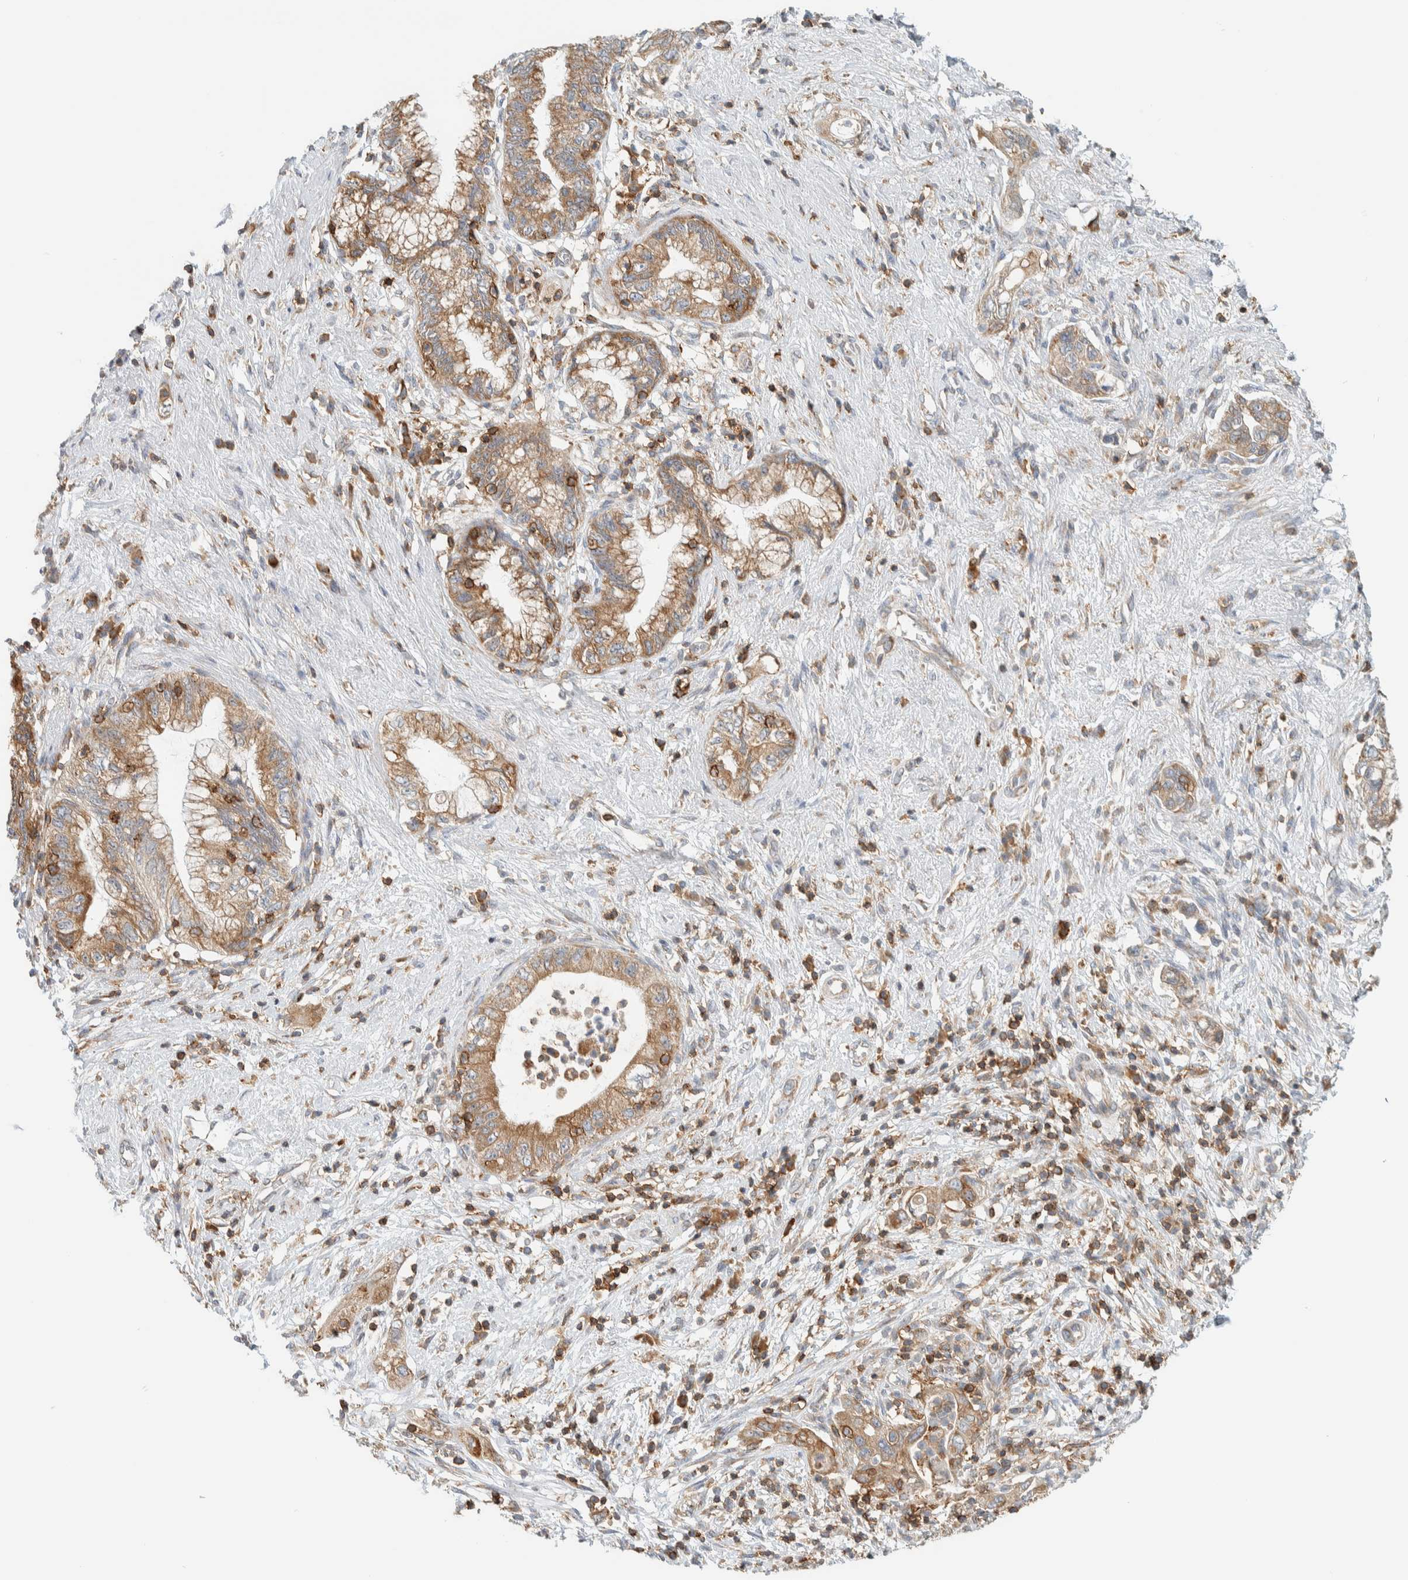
{"staining": {"intensity": "moderate", "quantity": ">75%", "location": "cytoplasmic/membranous"}, "tissue": "pancreatic cancer", "cell_type": "Tumor cells", "image_type": "cancer", "snomed": [{"axis": "morphology", "description": "Adenocarcinoma, NOS"}, {"axis": "topography", "description": "Pancreas"}], "caption": "About >75% of tumor cells in human pancreatic adenocarcinoma show moderate cytoplasmic/membranous protein positivity as visualized by brown immunohistochemical staining.", "gene": "CCDC57", "patient": {"sex": "female", "age": 73}}